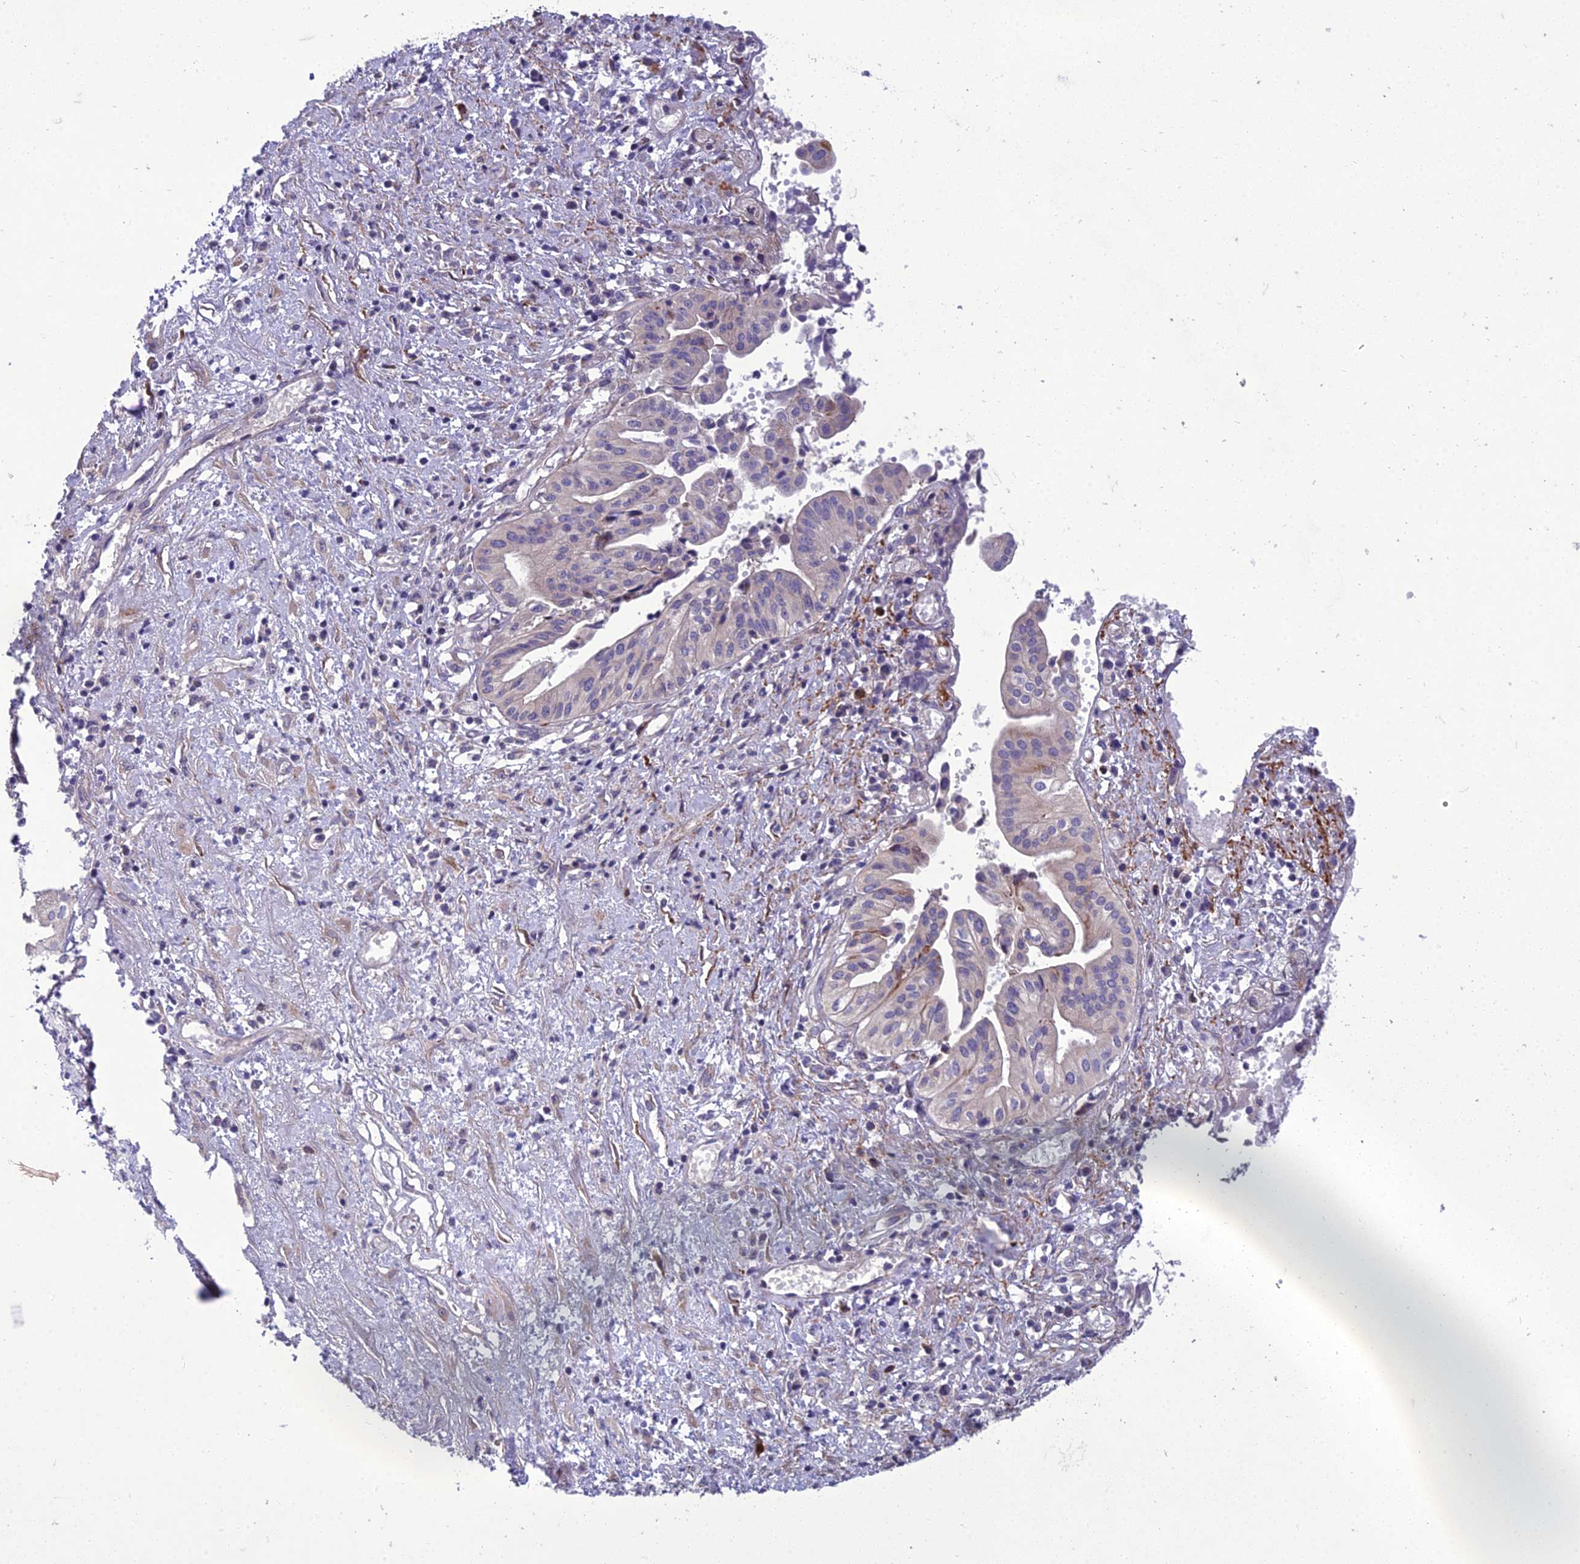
{"staining": {"intensity": "negative", "quantity": "none", "location": "none"}, "tissue": "pancreatic cancer", "cell_type": "Tumor cells", "image_type": "cancer", "snomed": [{"axis": "morphology", "description": "Adenocarcinoma, NOS"}, {"axis": "topography", "description": "Pancreas"}], "caption": "Tumor cells are negative for protein expression in human pancreatic cancer.", "gene": "ADIPOR2", "patient": {"sex": "female", "age": 50}}